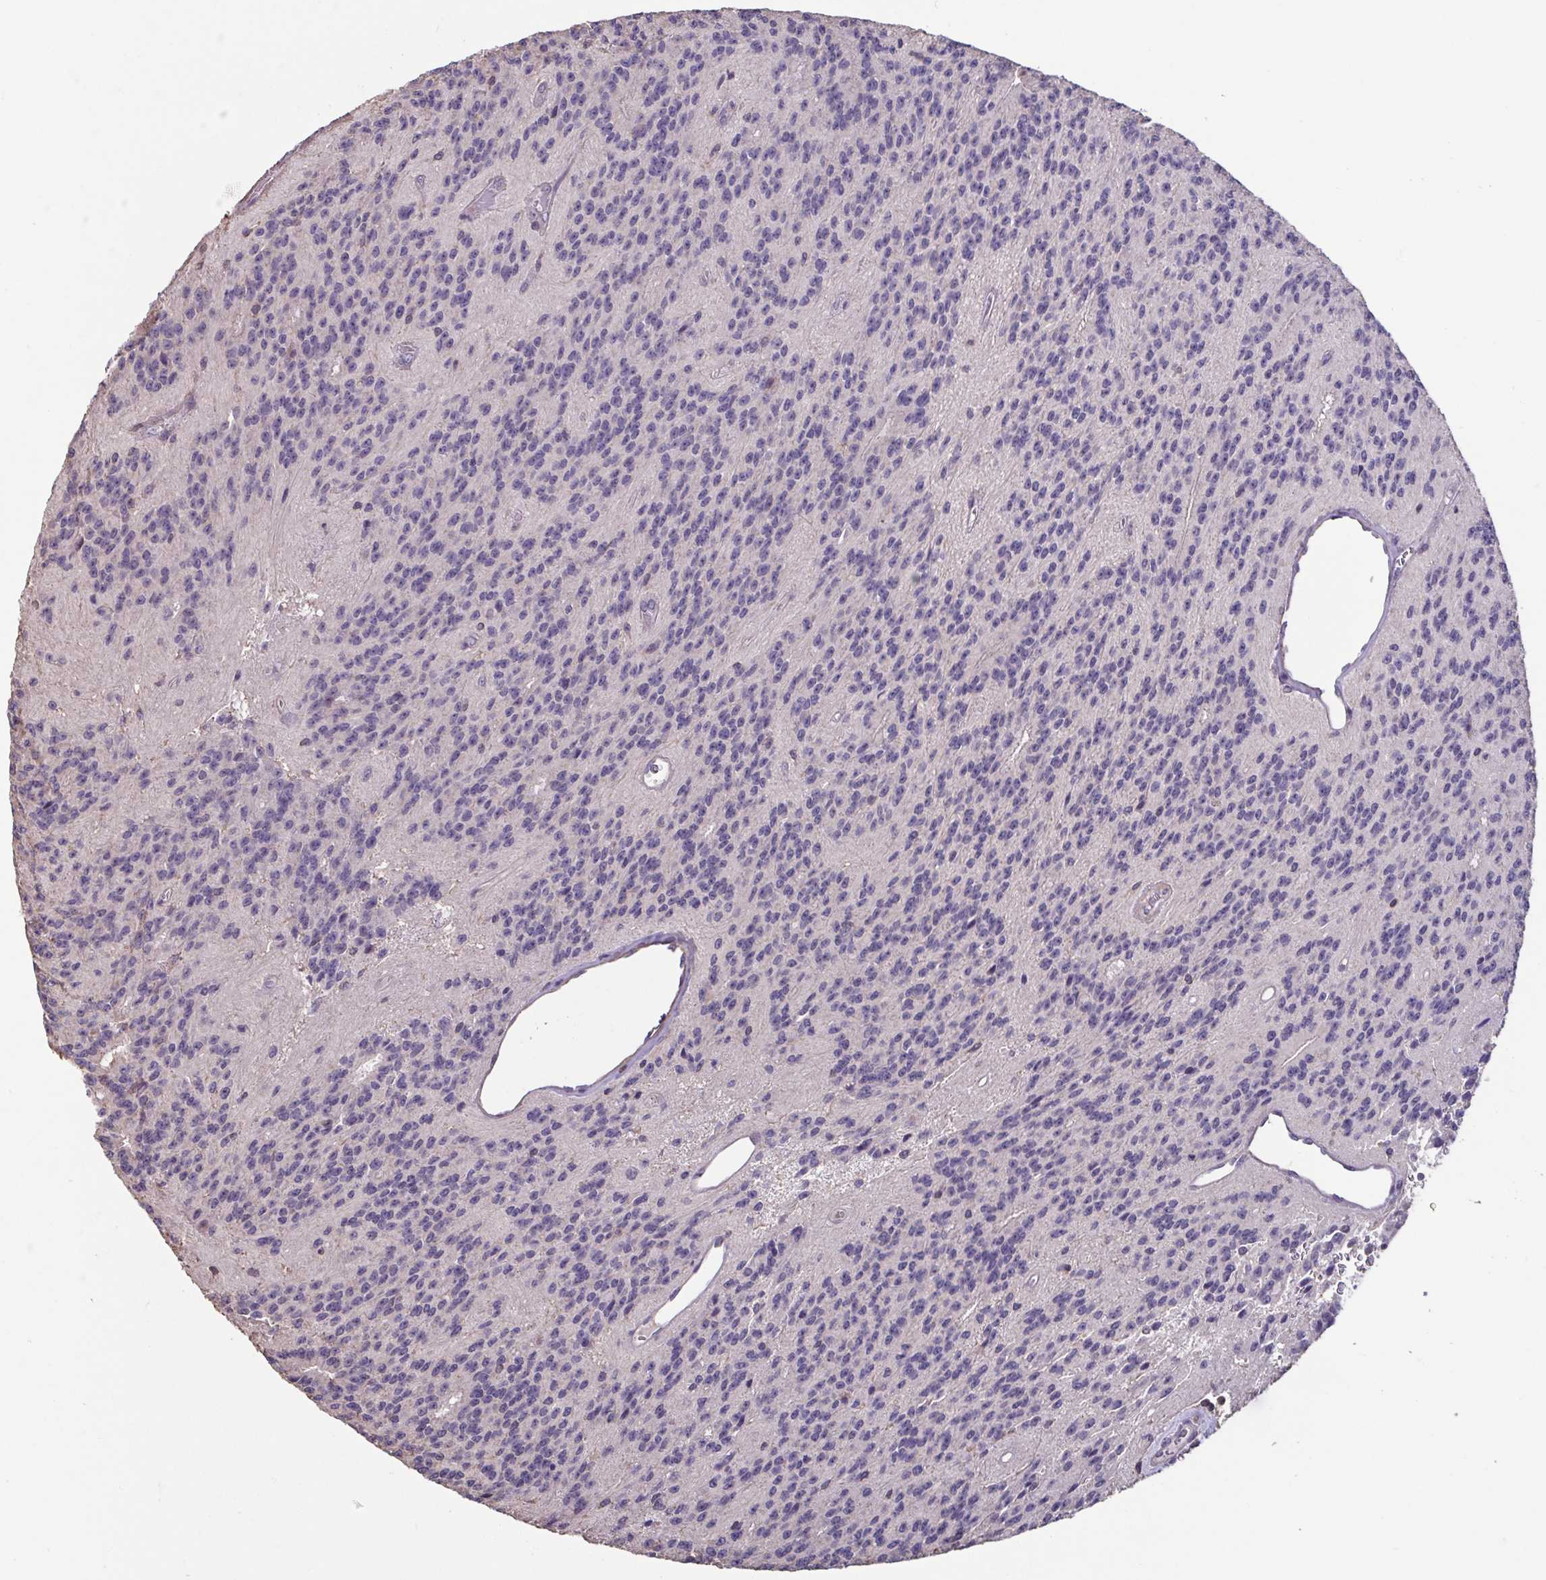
{"staining": {"intensity": "negative", "quantity": "none", "location": "none"}, "tissue": "glioma", "cell_type": "Tumor cells", "image_type": "cancer", "snomed": [{"axis": "morphology", "description": "Glioma, malignant, Low grade"}, {"axis": "topography", "description": "Brain"}], "caption": "Image shows no protein staining in tumor cells of glioma tissue.", "gene": "ACTRT2", "patient": {"sex": "male", "age": 31}}